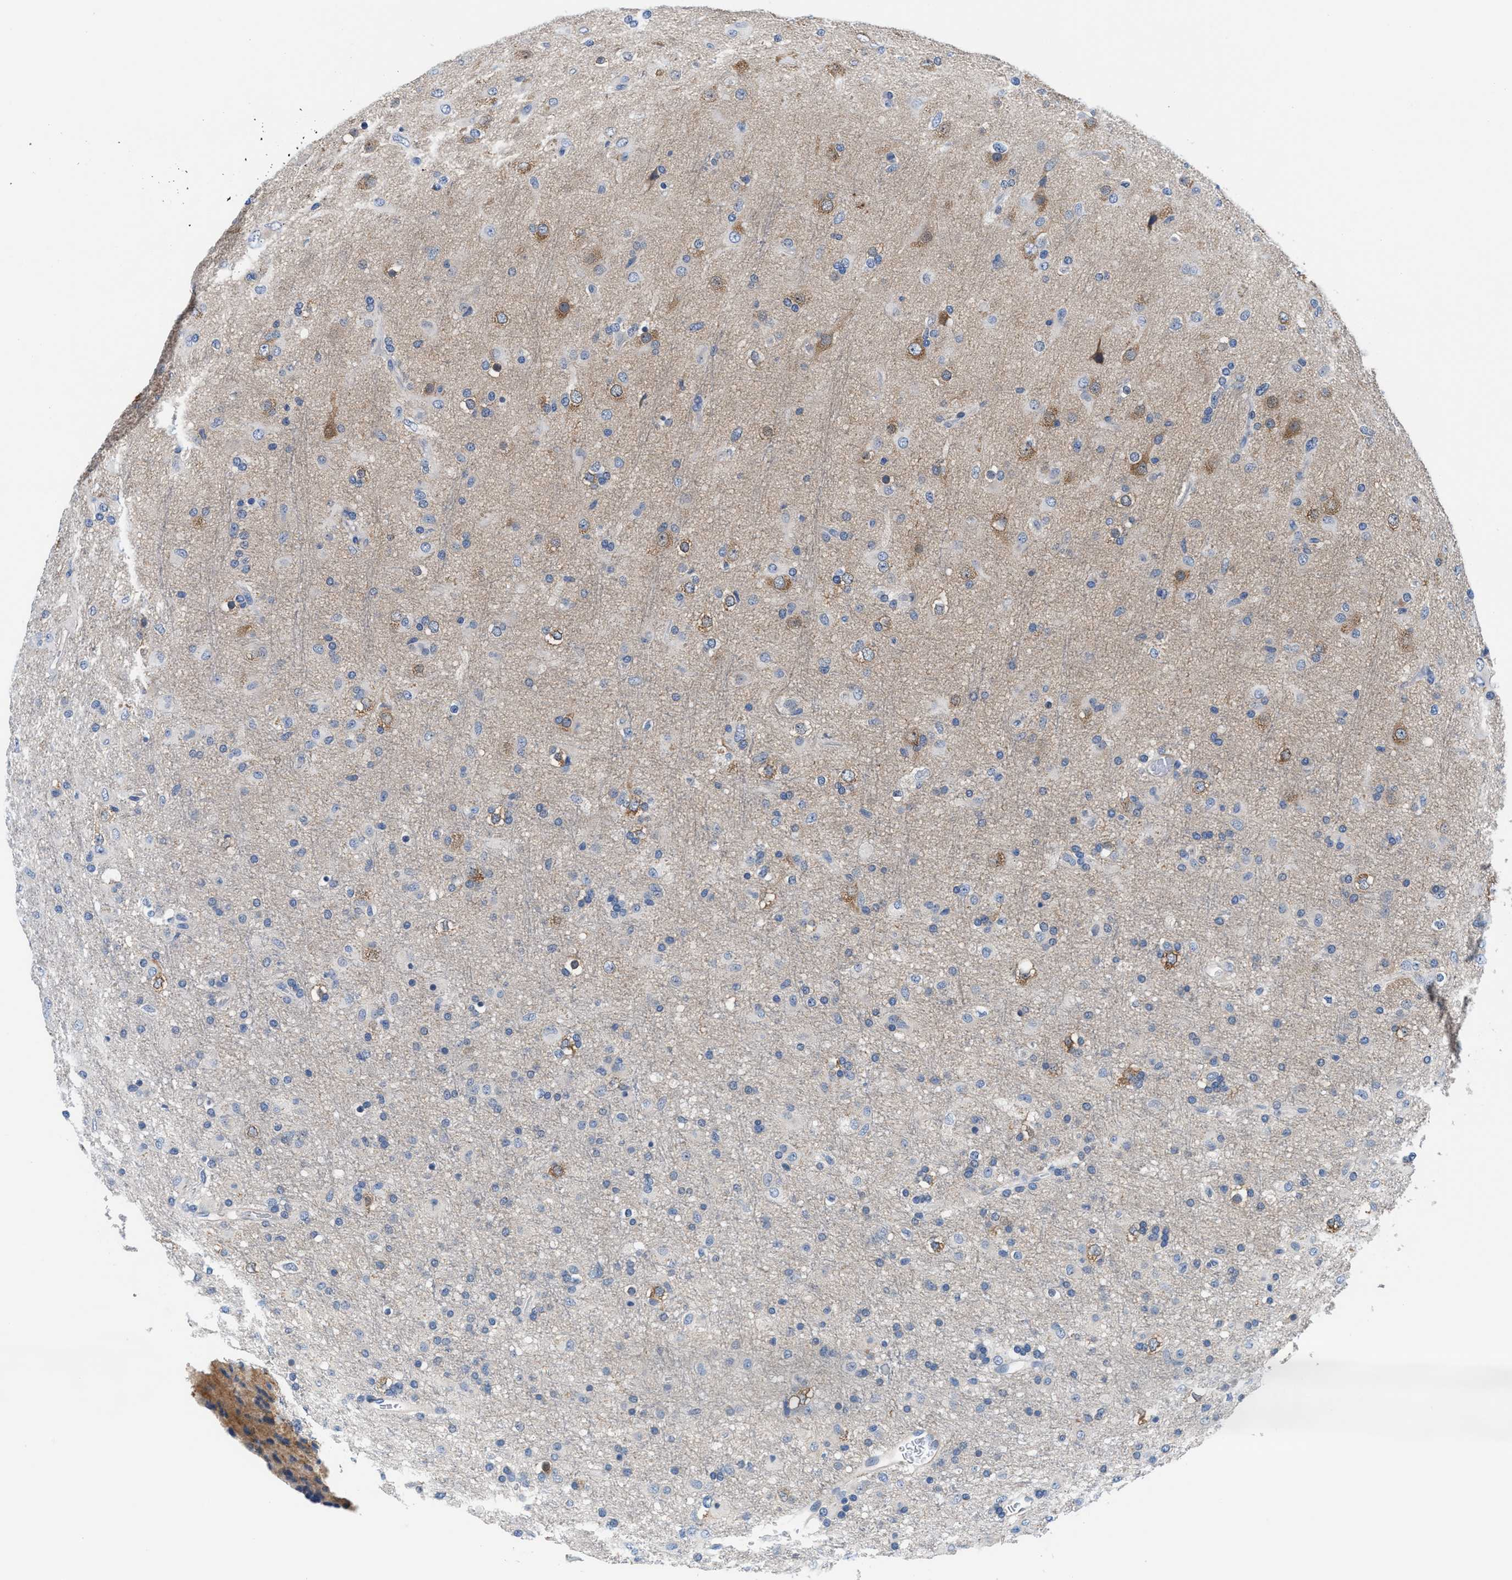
{"staining": {"intensity": "weak", "quantity": "<25%", "location": "cytoplasmic/membranous"}, "tissue": "glioma", "cell_type": "Tumor cells", "image_type": "cancer", "snomed": [{"axis": "morphology", "description": "Glioma, malignant, Low grade"}, {"axis": "topography", "description": "Brain"}], "caption": "Tumor cells show no significant staining in malignant glioma (low-grade). (Stains: DAB (3,3'-diaminobenzidine) IHC with hematoxylin counter stain, Microscopy: brightfield microscopy at high magnification).", "gene": "PARG", "patient": {"sex": "male", "age": 65}}